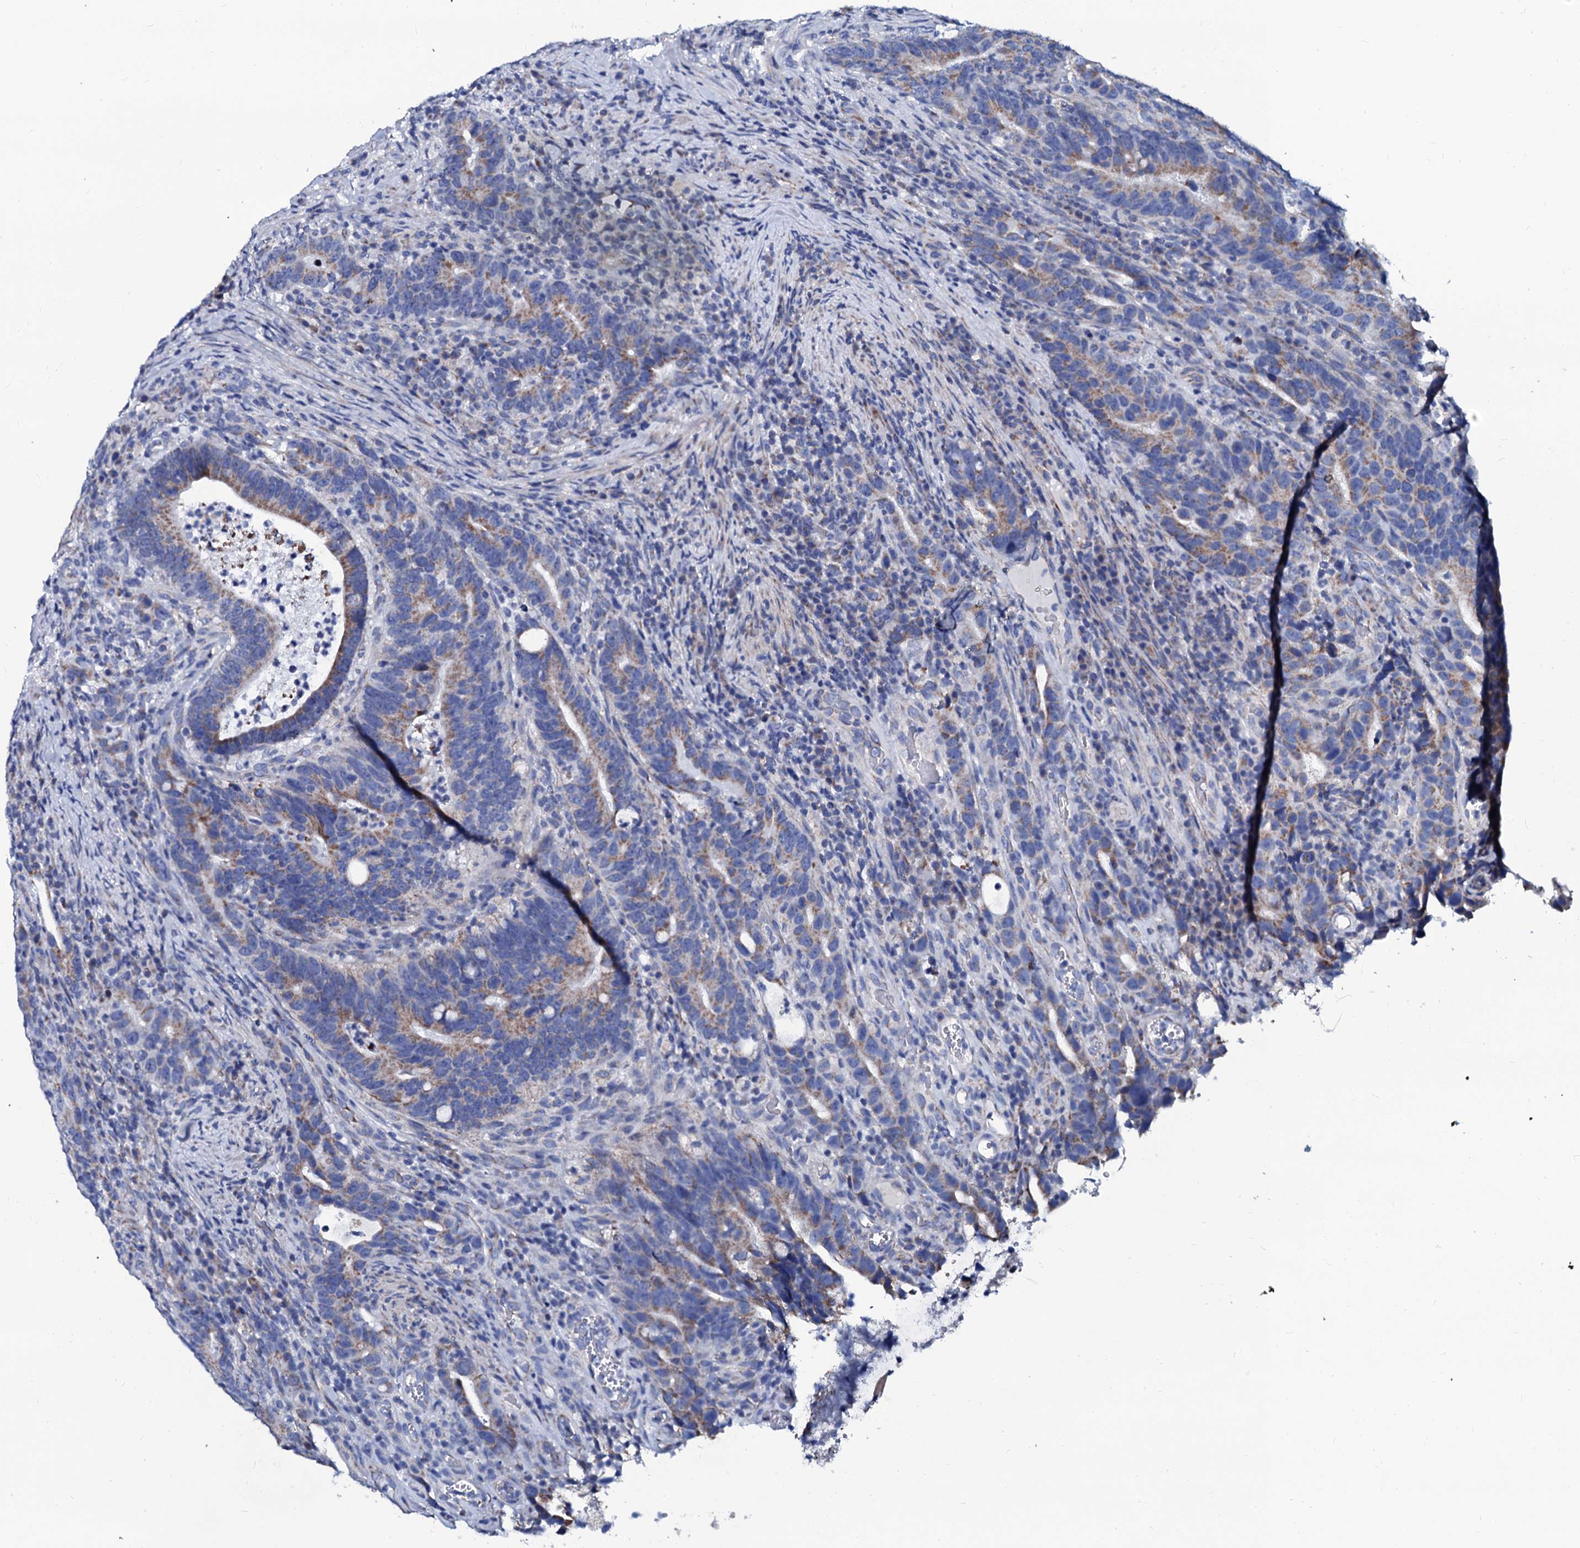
{"staining": {"intensity": "moderate", "quantity": "25%-75%", "location": "cytoplasmic/membranous"}, "tissue": "colorectal cancer", "cell_type": "Tumor cells", "image_type": "cancer", "snomed": [{"axis": "morphology", "description": "Adenocarcinoma, NOS"}, {"axis": "topography", "description": "Colon"}], "caption": "The image reveals a brown stain indicating the presence of a protein in the cytoplasmic/membranous of tumor cells in colorectal cancer (adenocarcinoma). Nuclei are stained in blue.", "gene": "SLC37A4", "patient": {"sex": "female", "age": 66}}